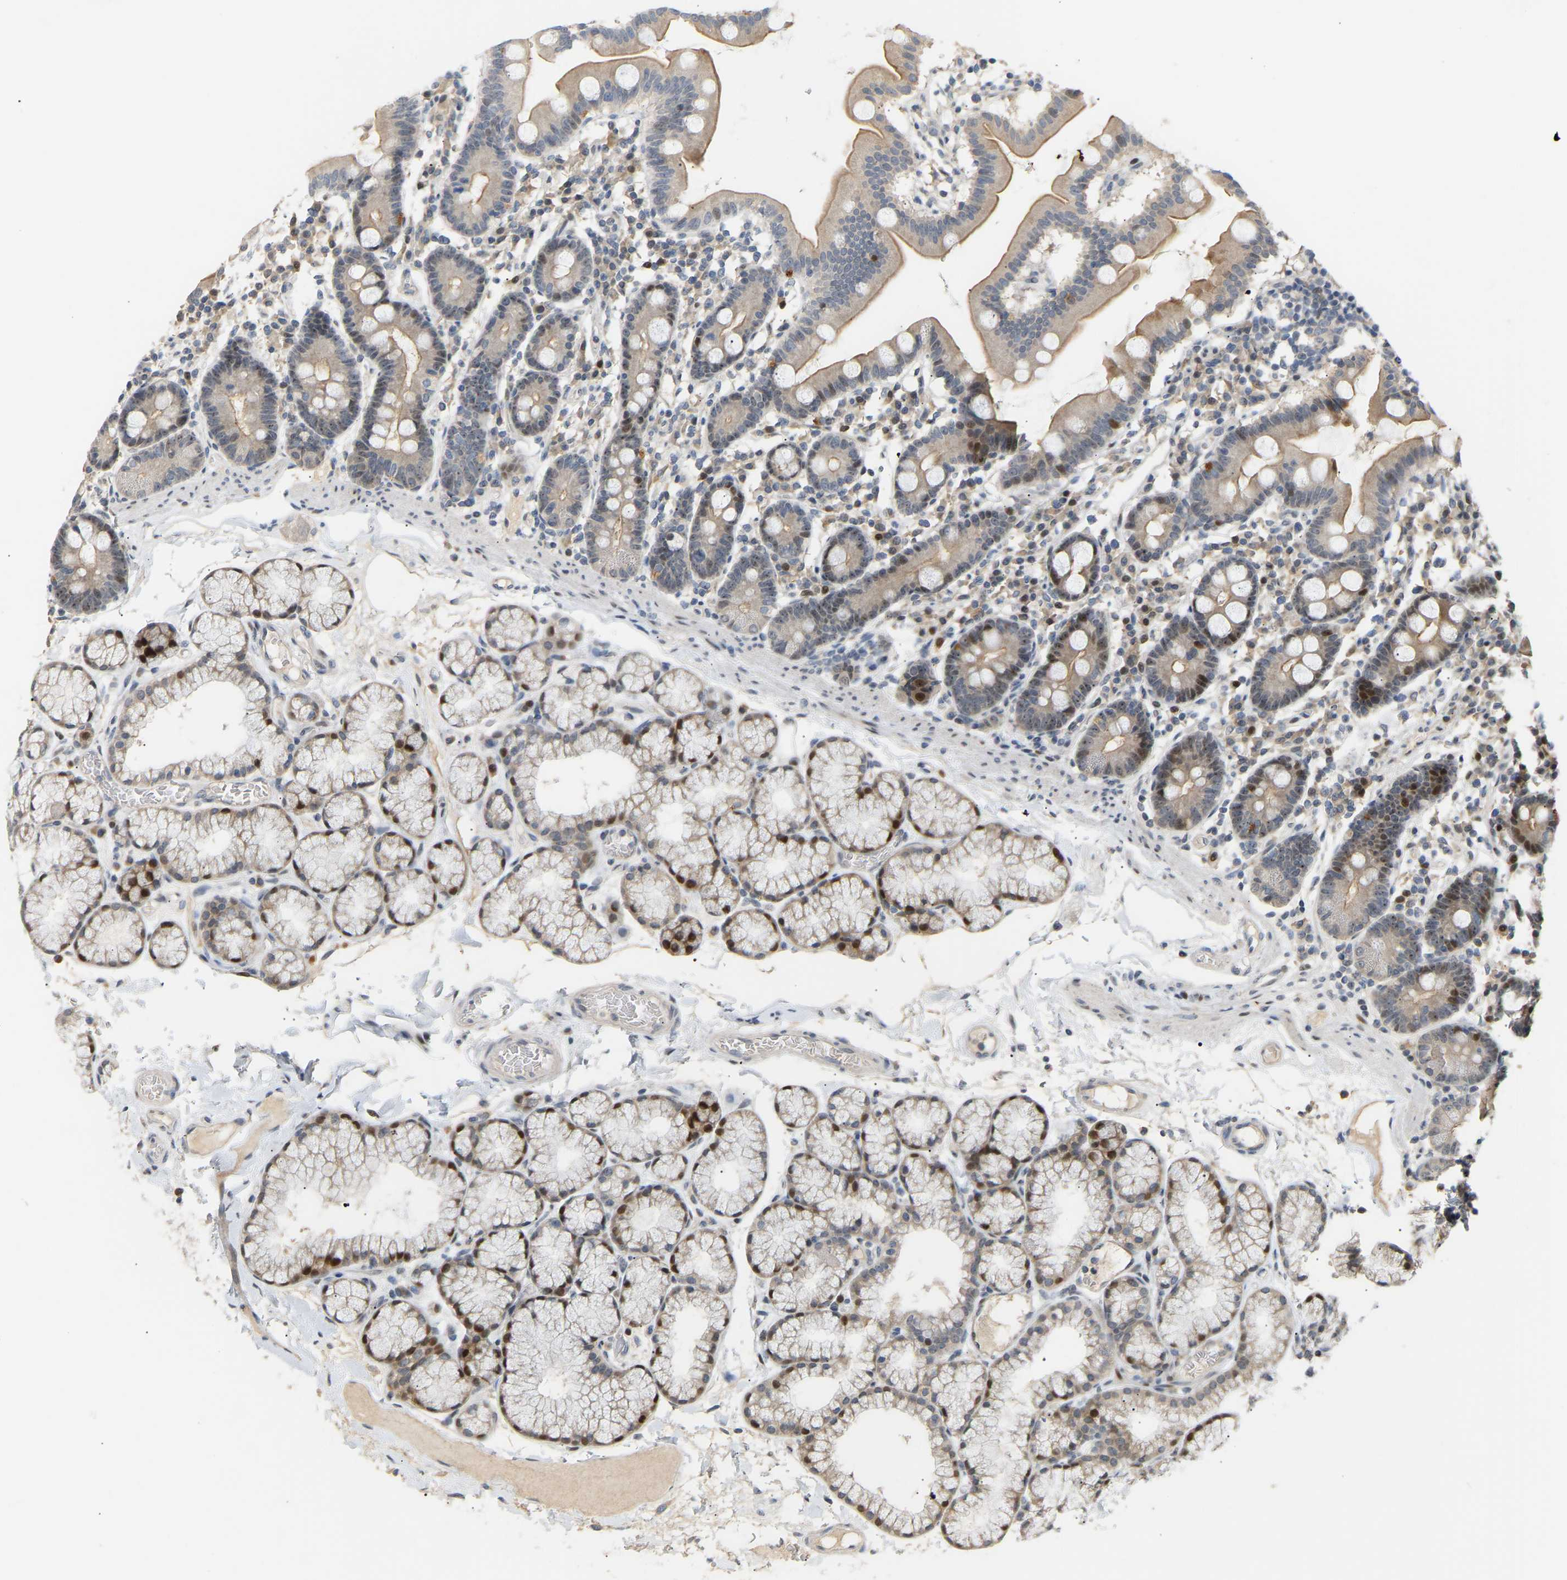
{"staining": {"intensity": "moderate", "quantity": "<25%", "location": "cytoplasmic/membranous,nuclear"}, "tissue": "duodenum", "cell_type": "Glandular cells", "image_type": "normal", "snomed": [{"axis": "morphology", "description": "Normal tissue, NOS"}, {"axis": "topography", "description": "Duodenum"}], "caption": "This photomicrograph displays normal duodenum stained with IHC to label a protein in brown. The cytoplasmic/membranous,nuclear of glandular cells show moderate positivity for the protein. Nuclei are counter-stained blue.", "gene": "PTPN4", "patient": {"sex": "male", "age": 50}}